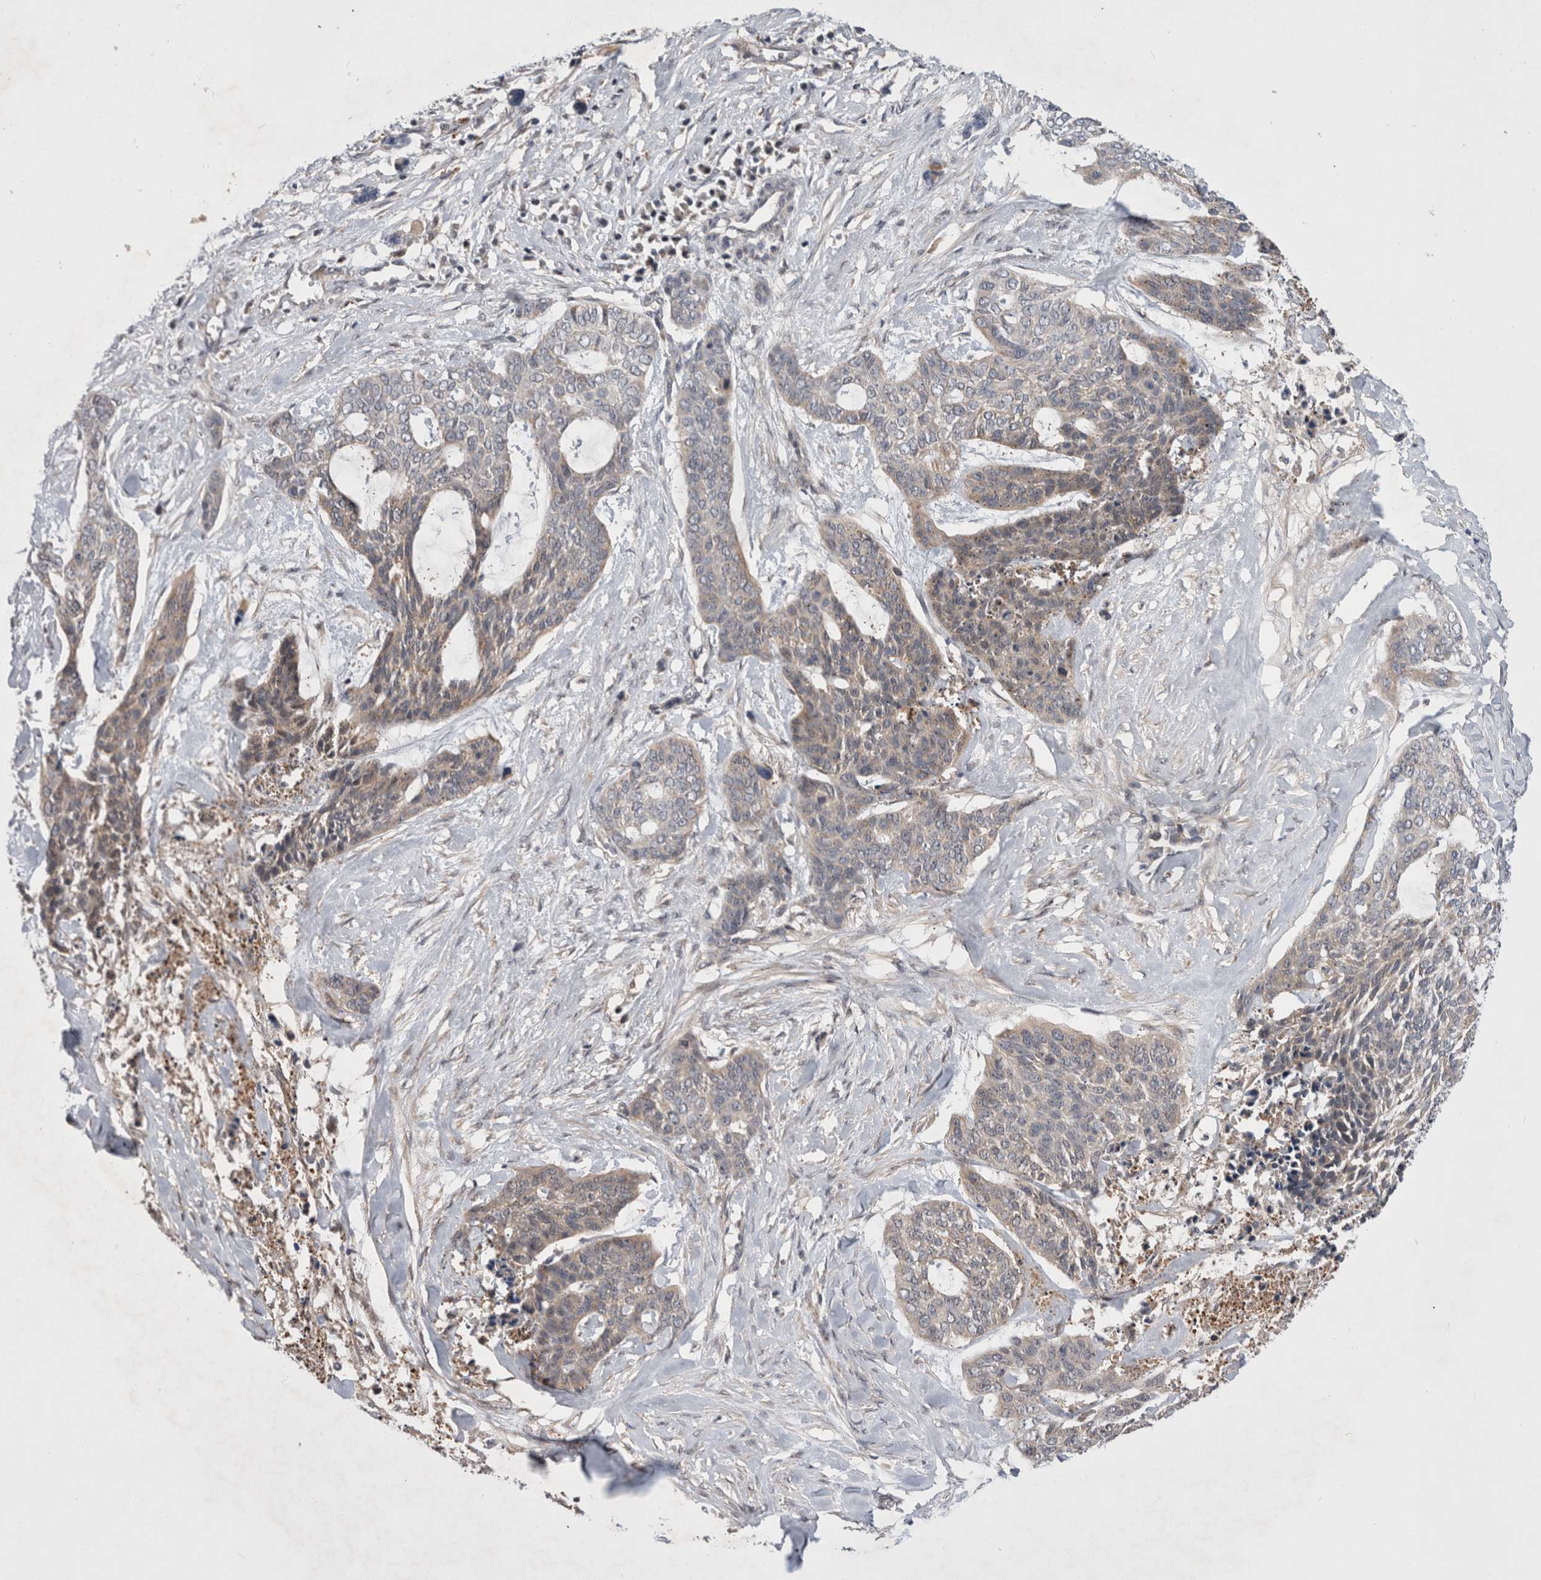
{"staining": {"intensity": "negative", "quantity": "none", "location": "none"}, "tissue": "skin cancer", "cell_type": "Tumor cells", "image_type": "cancer", "snomed": [{"axis": "morphology", "description": "Basal cell carcinoma"}, {"axis": "topography", "description": "Skin"}], "caption": "Image shows no significant protein expression in tumor cells of skin cancer. Brightfield microscopy of immunohistochemistry (IHC) stained with DAB (3,3'-diaminobenzidine) (brown) and hematoxylin (blue), captured at high magnification.", "gene": "MRPL37", "patient": {"sex": "female", "age": 64}}